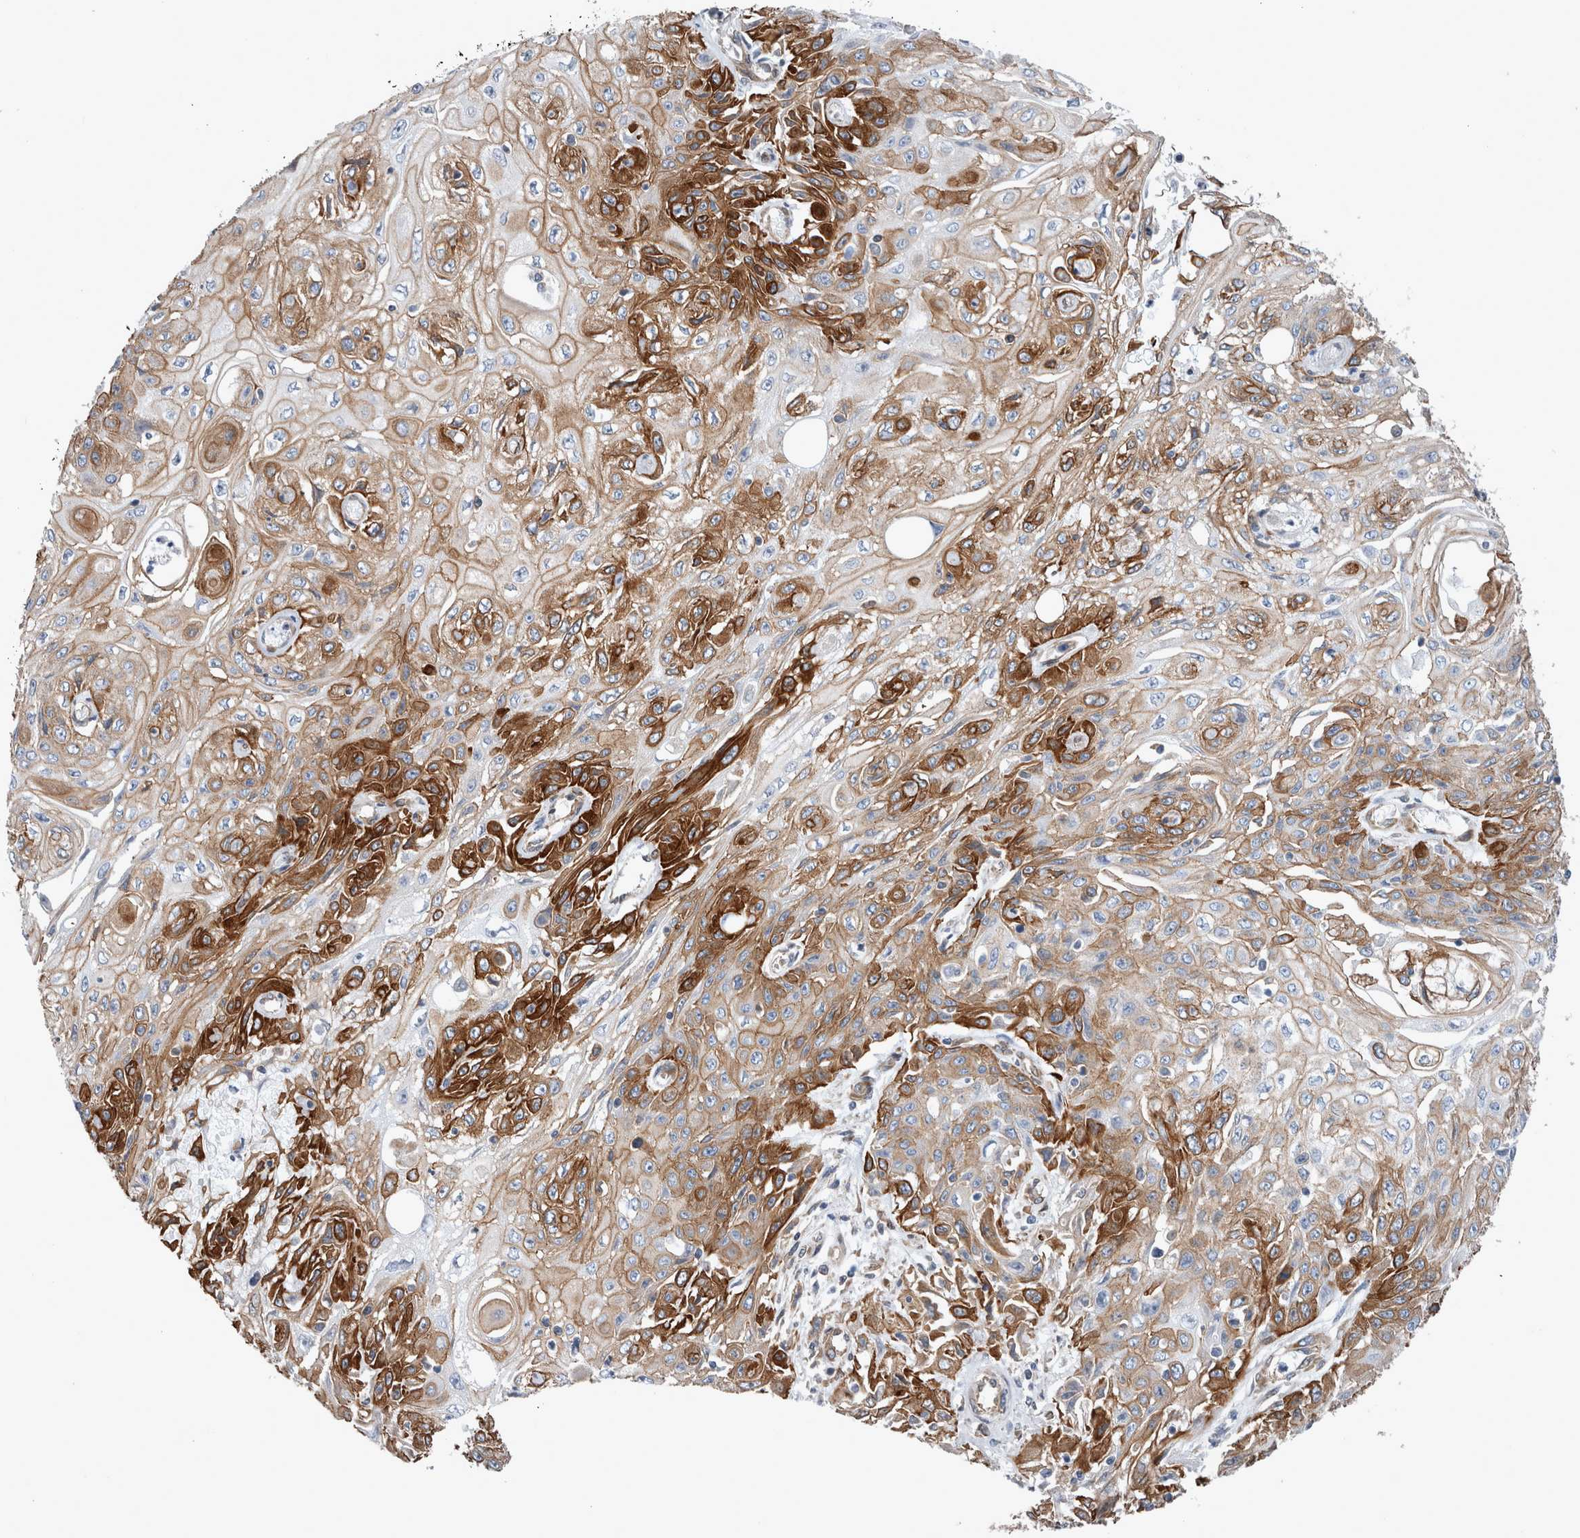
{"staining": {"intensity": "strong", "quantity": "25%-75%", "location": "cytoplasmic/membranous"}, "tissue": "skin cancer", "cell_type": "Tumor cells", "image_type": "cancer", "snomed": [{"axis": "morphology", "description": "Squamous cell carcinoma, NOS"}, {"axis": "morphology", "description": "Squamous cell carcinoma, metastatic, NOS"}, {"axis": "topography", "description": "Skin"}, {"axis": "topography", "description": "Lymph node"}], "caption": "Skin cancer stained with a protein marker demonstrates strong staining in tumor cells.", "gene": "PLEC", "patient": {"sex": "male", "age": 75}}